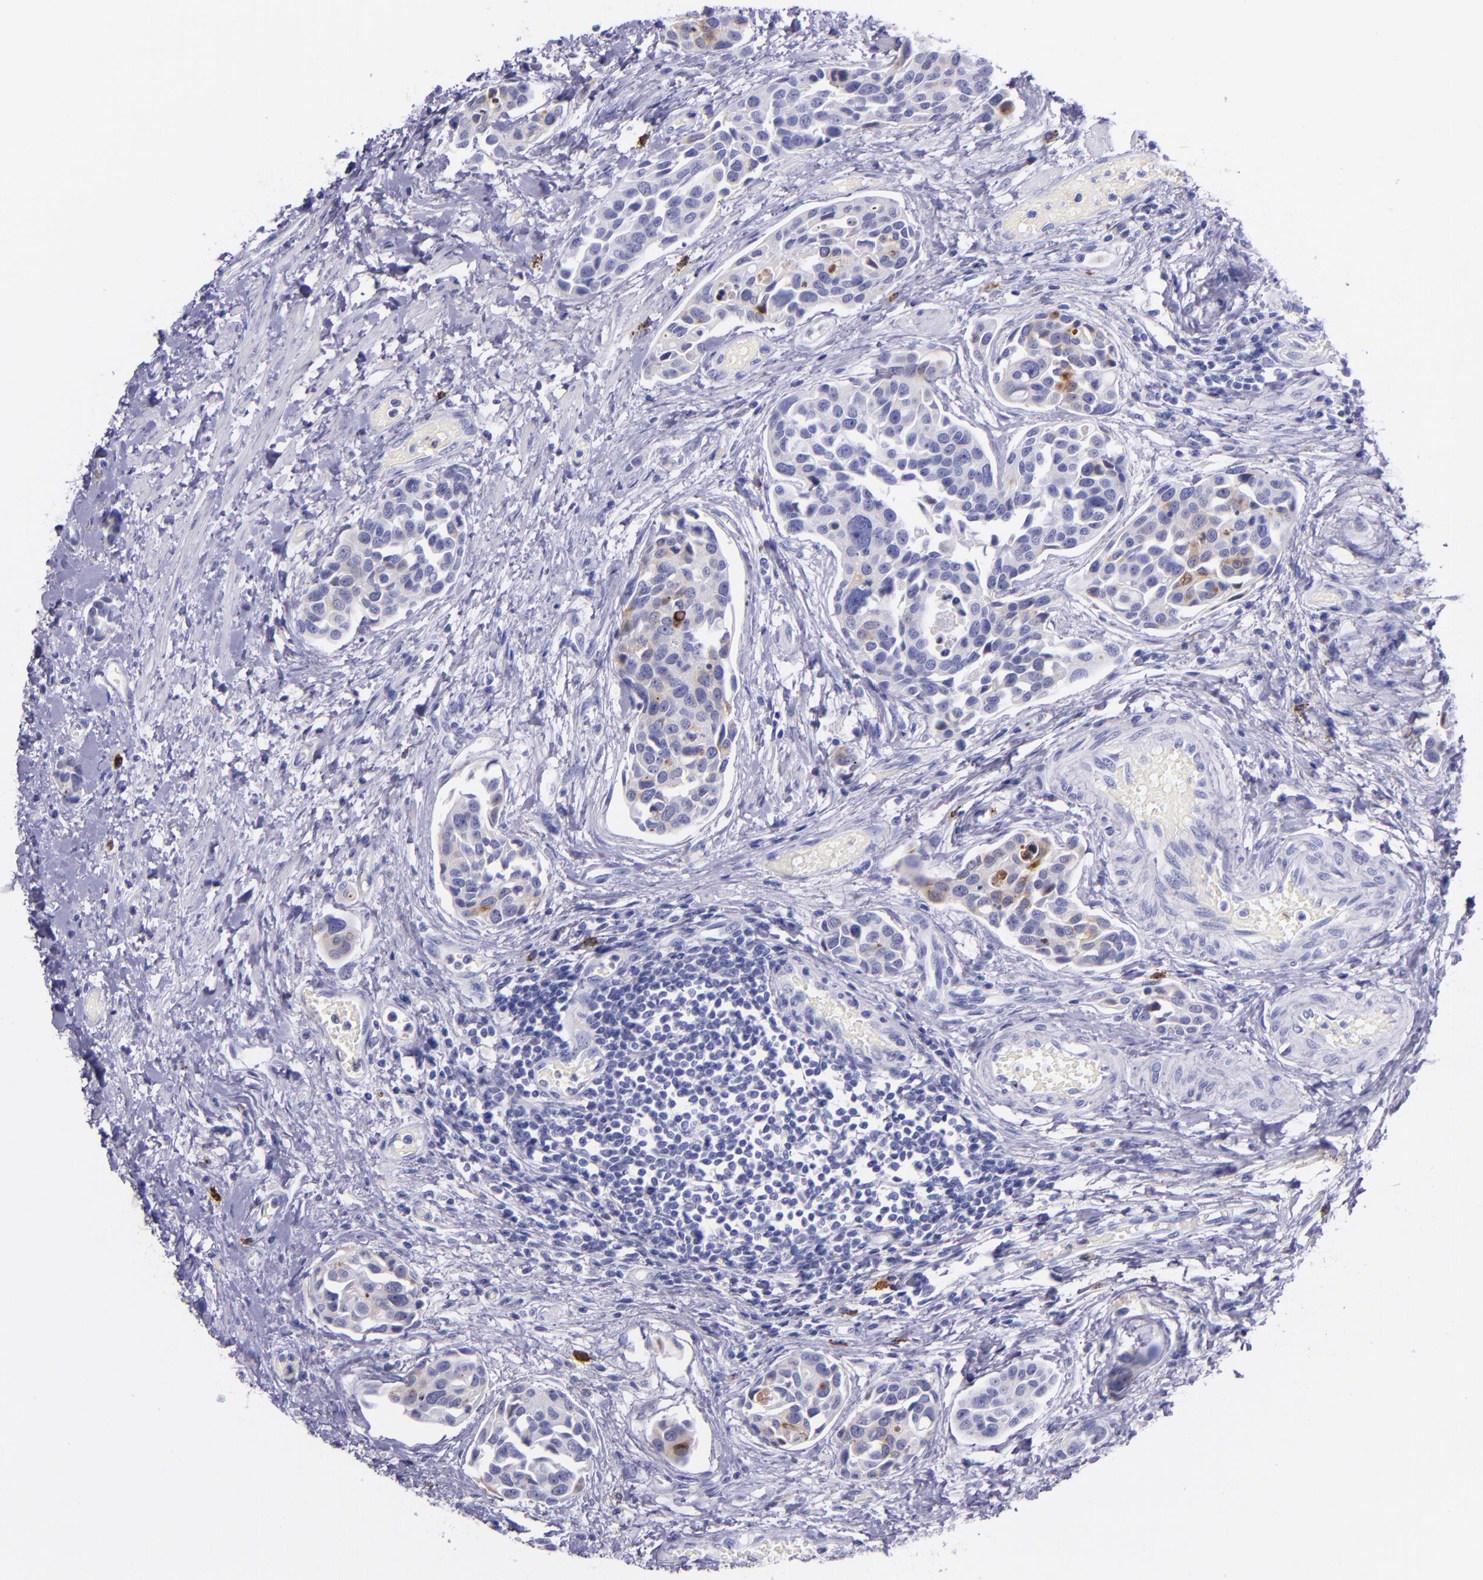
{"staining": {"intensity": "moderate", "quantity": "<25%", "location": "cytoplasmic/membranous"}, "tissue": "urothelial cancer", "cell_type": "Tumor cells", "image_type": "cancer", "snomed": [{"axis": "morphology", "description": "Urothelial carcinoma, High grade"}, {"axis": "topography", "description": "Urinary bladder"}], "caption": "Urothelial cancer stained with a brown dye shows moderate cytoplasmic/membranous positive expression in approximately <25% of tumor cells.", "gene": "SLPI", "patient": {"sex": "male", "age": 78}}